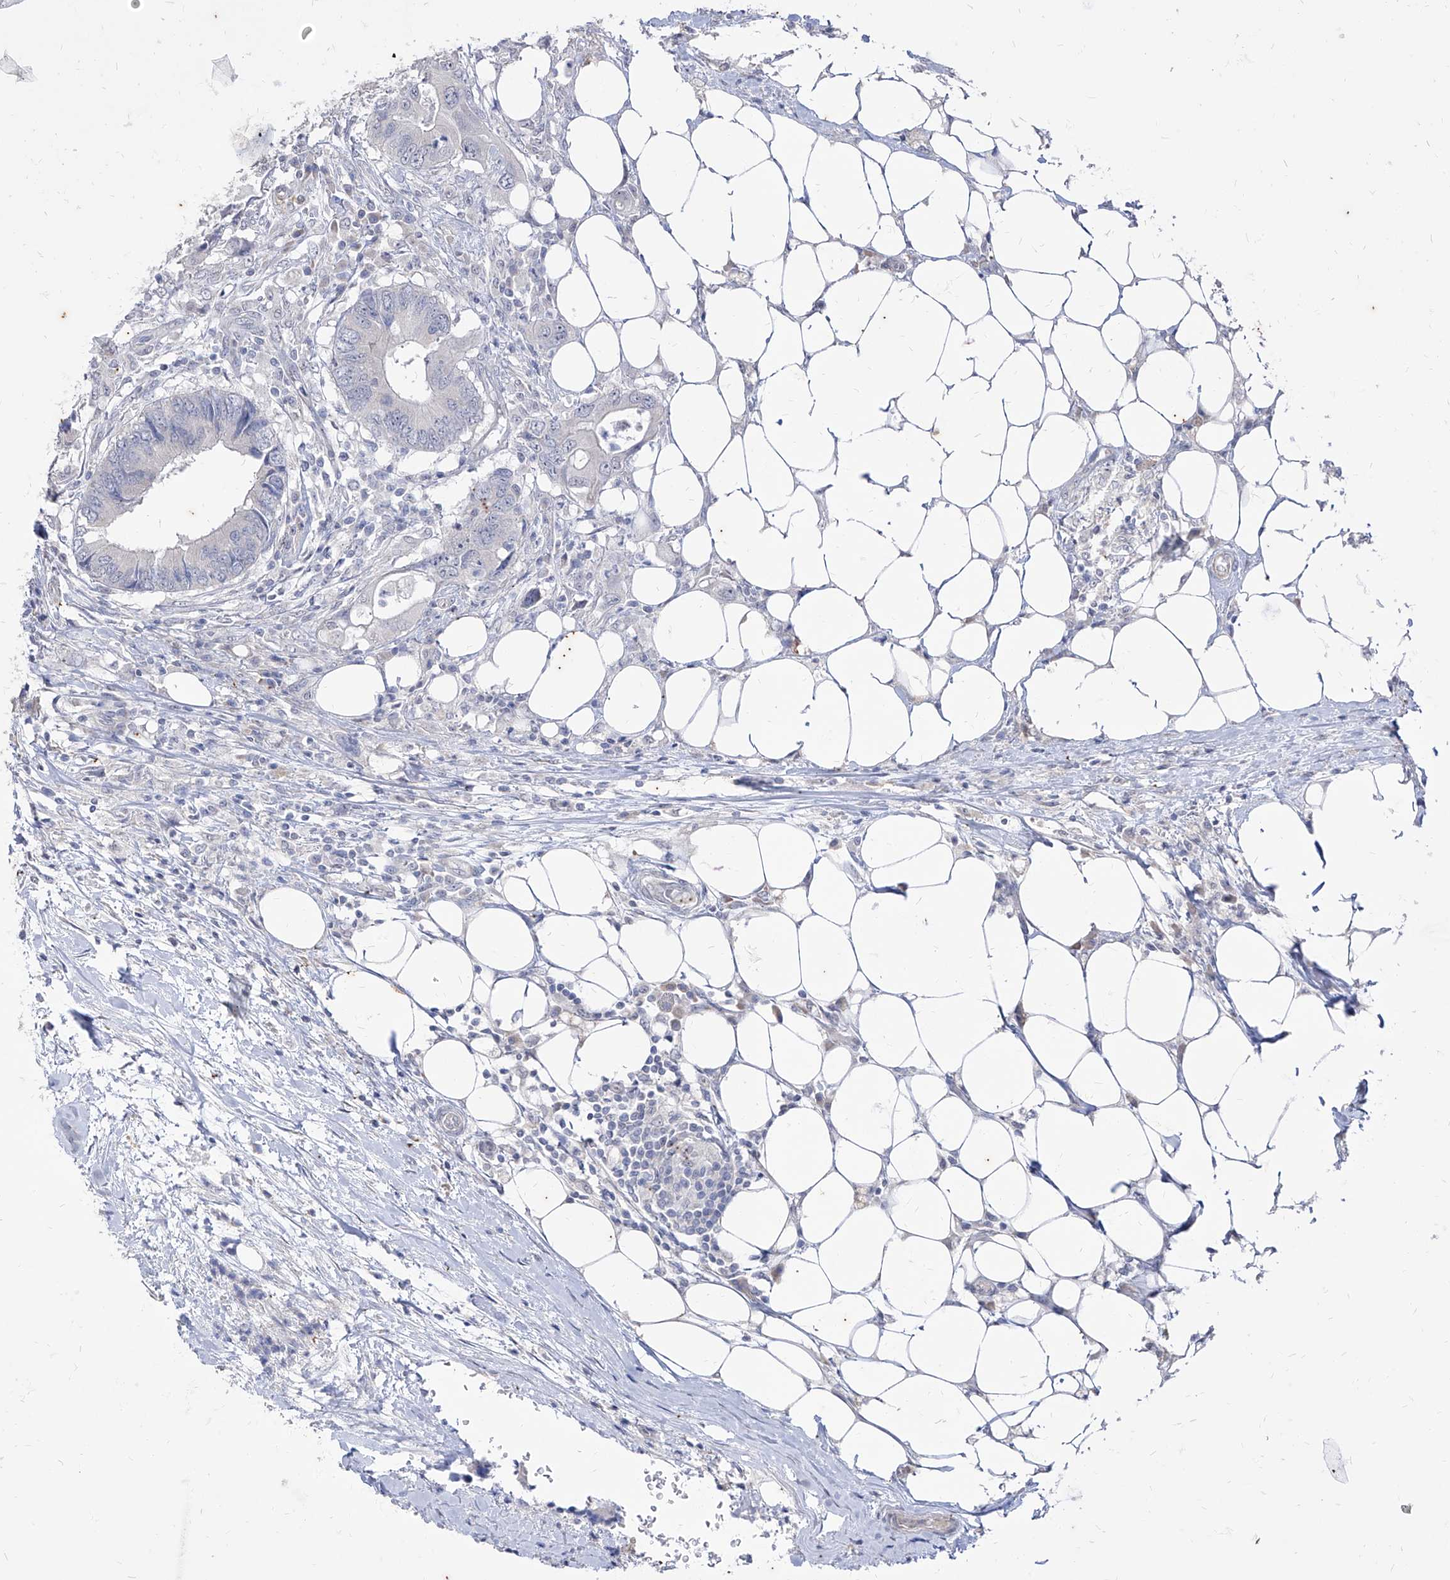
{"staining": {"intensity": "negative", "quantity": "none", "location": "none"}, "tissue": "colorectal cancer", "cell_type": "Tumor cells", "image_type": "cancer", "snomed": [{"axis": "morphology", "description": "Adenocarcinoma, NOS"}, {"axis": "topography", "description": "Colon"}], "caption": "The micrograph demonstrates no staining of tumor cells in colorectal cancer.", "gene": "PHF20L1", "patient": {"sex": "male", "age": 71}}